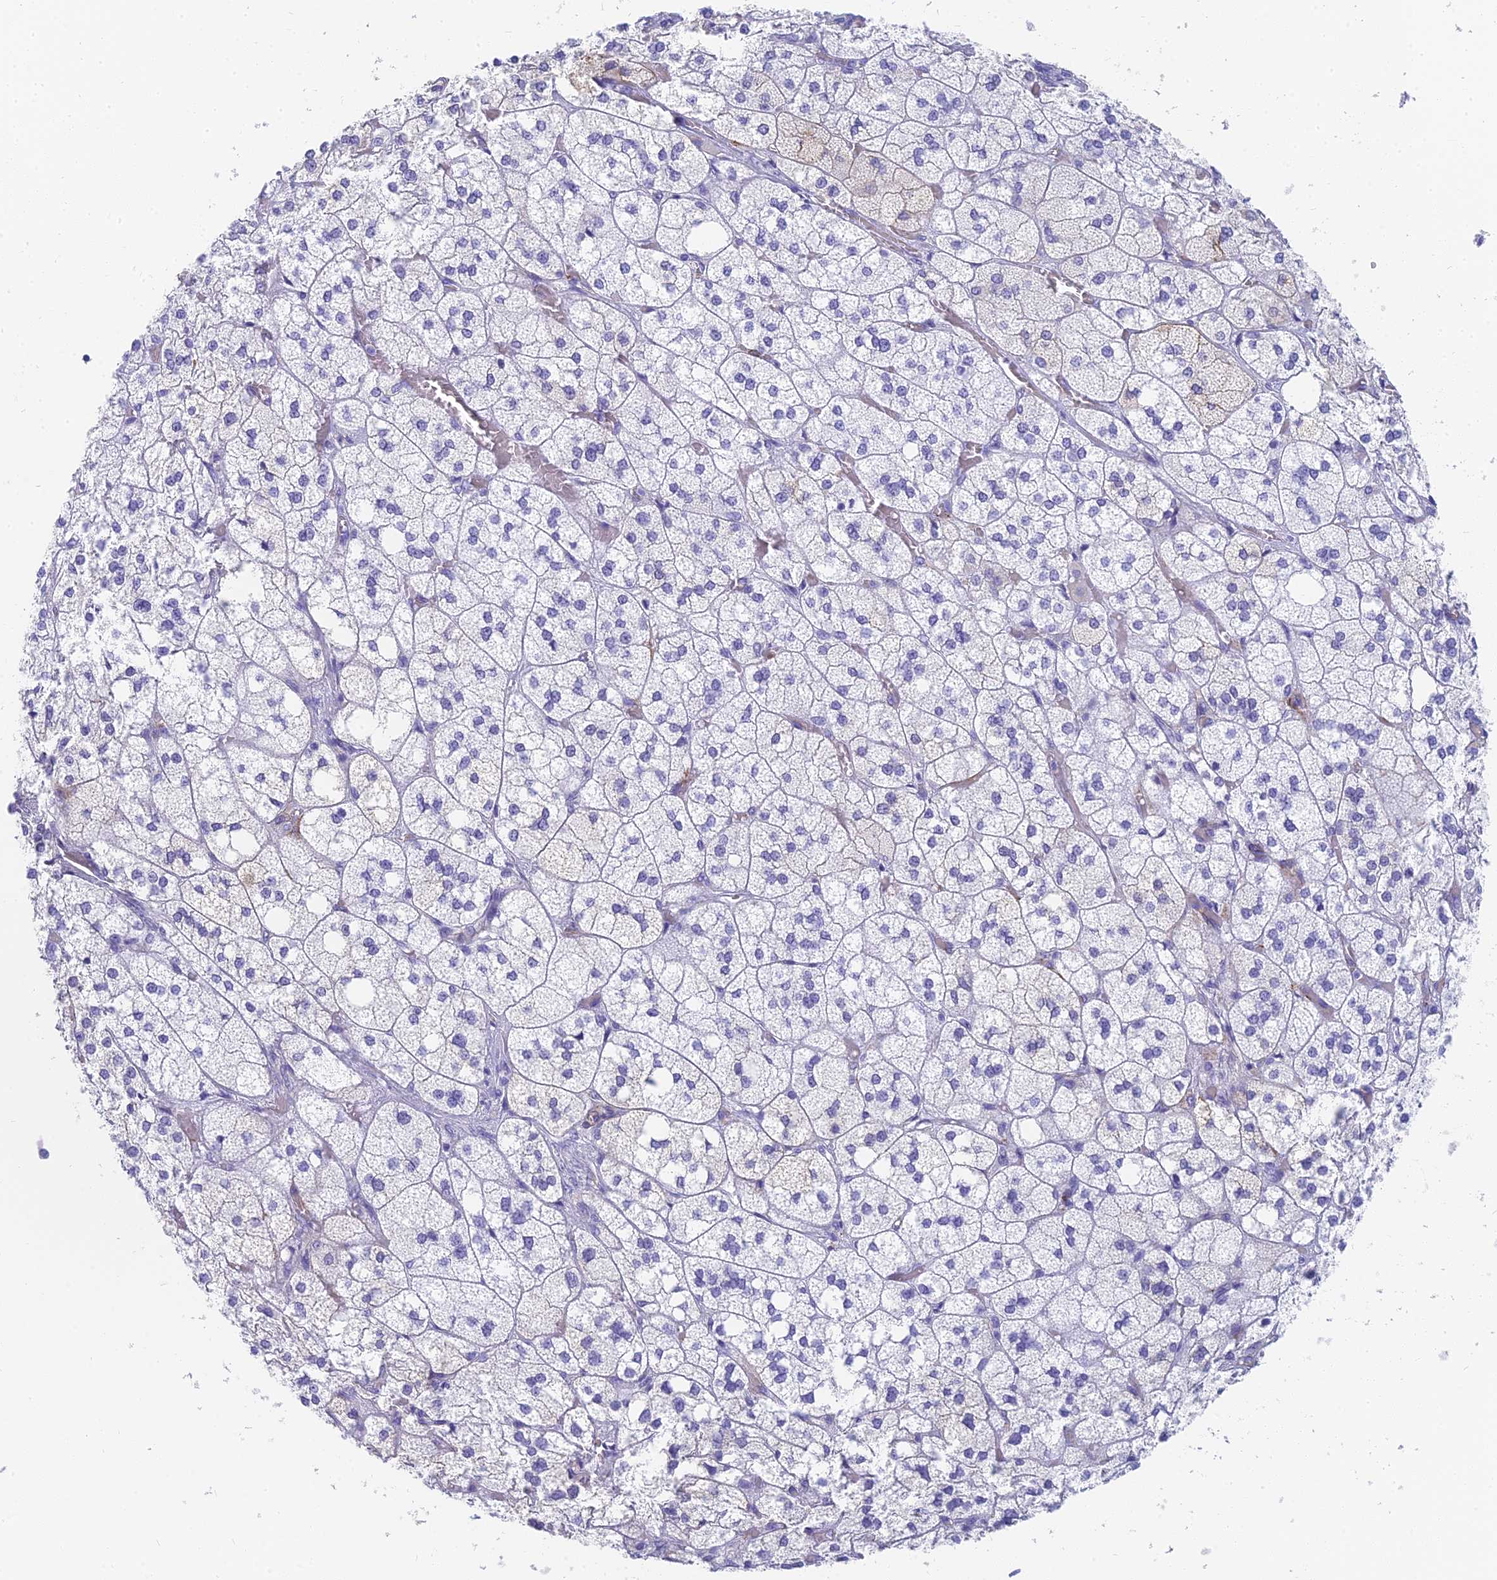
{"staining": {"intensity": "weak", "quantity": "<25%", "location": "cytoplasmic/membranous"}, "tissue": "adrenal gland", "cell_type": "Glandular cells", "image_type": "normal", "snomed": [{"axis": "morphology", "description": "Normal tissue, NOS"}, {"axis": "topography", "description": "Adrenal gland"}], "caption": "An immunohistochemistry histopathology image of benign adrenal gland is shown. There is no staining in glandular cells of adrenal gland.", "gene": "SLC36A2", "patient": {"sex": "male", "age": 61}}